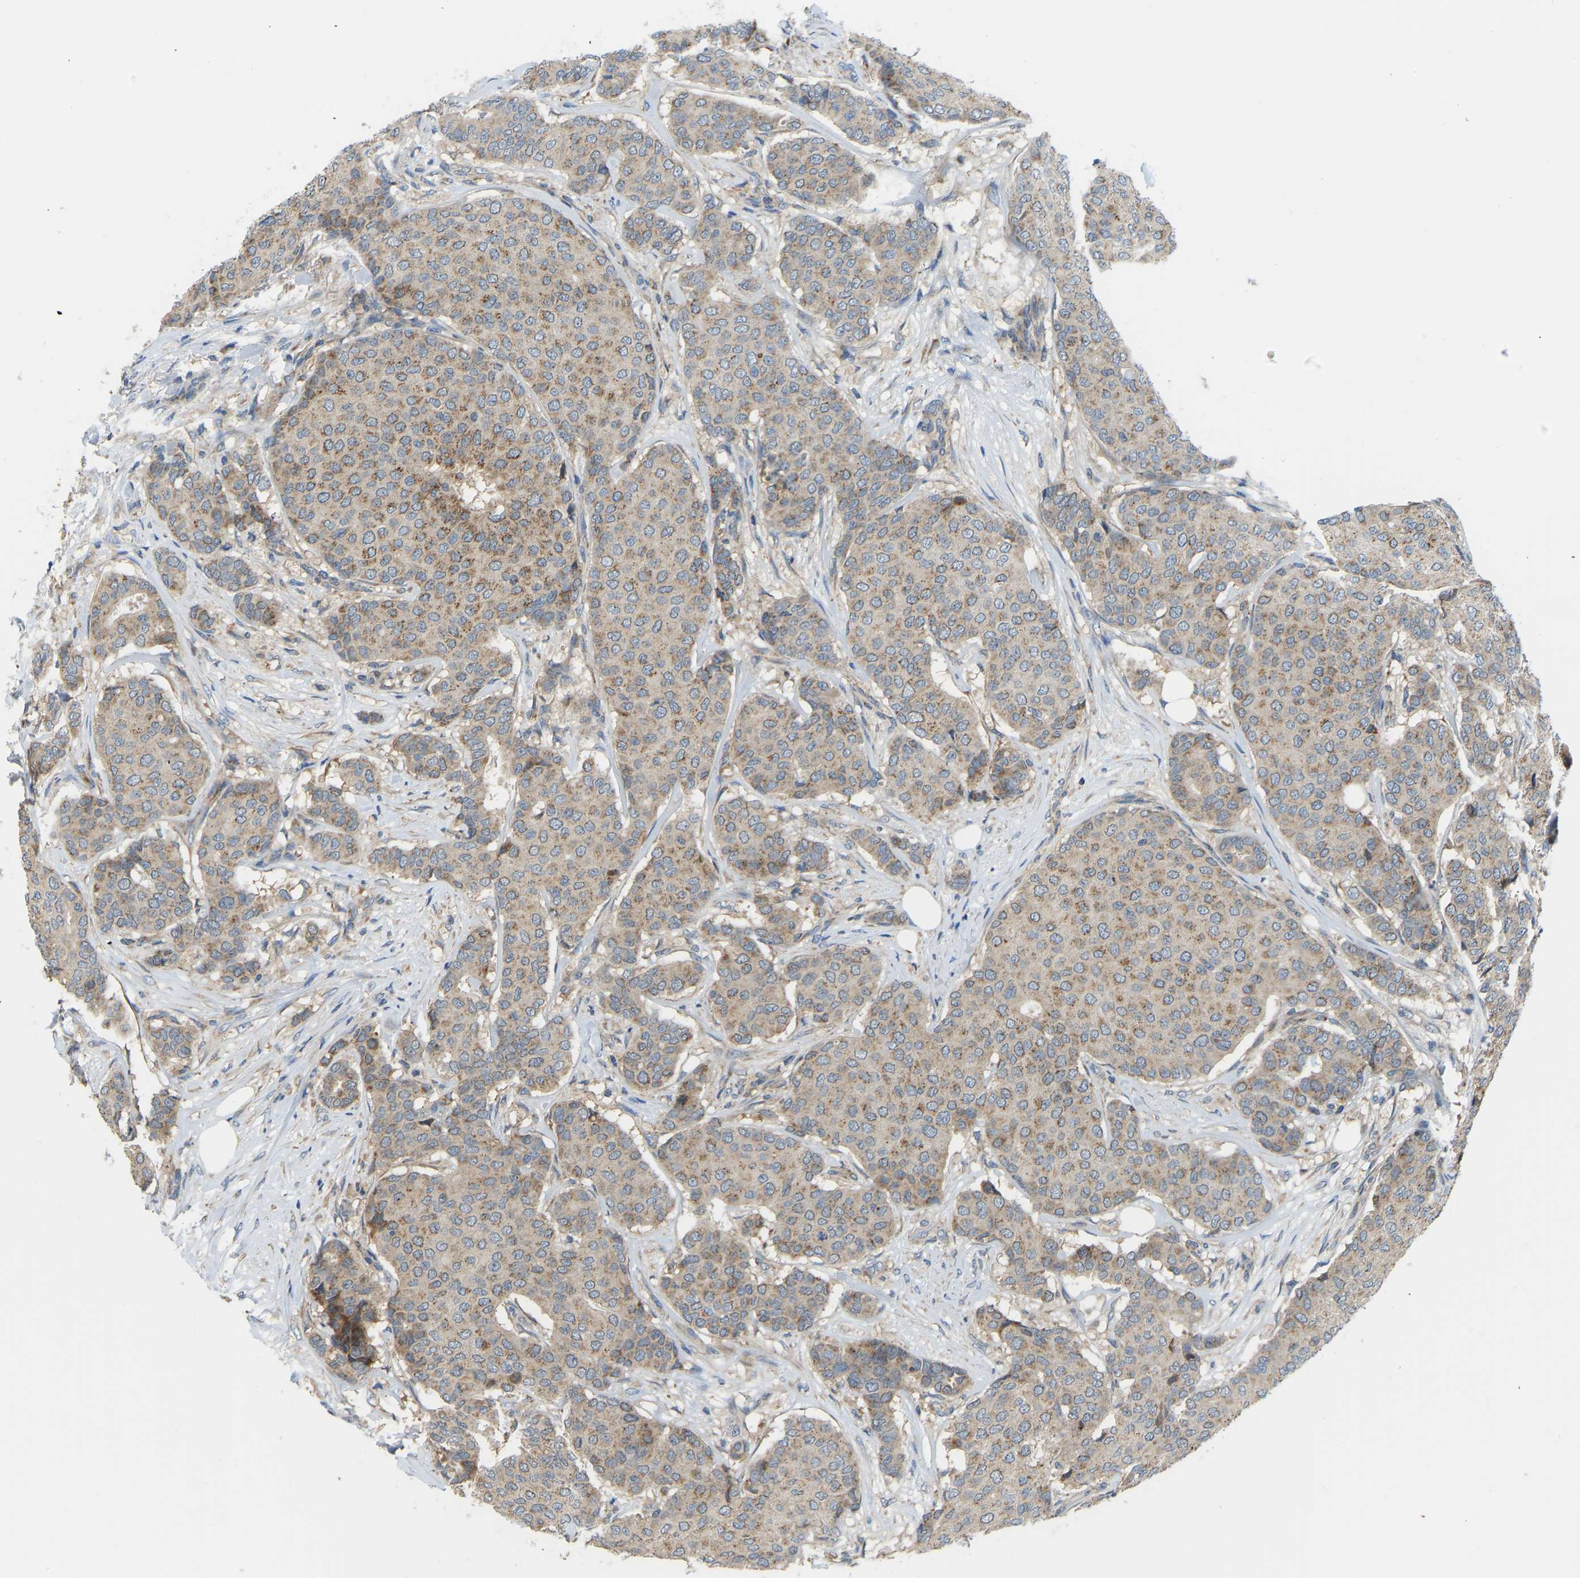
{"staining": {"intensity": "moderate", "quantity": ">75%", "location": "cytoplasmic/membranous"}, "tissue": "breast cancer", "cell_type": "Tumor cells", "image_type": "cancer", "snomed": [{"axis": "morphology", "description": "Duct carcinoma"}, {"axis": "topography", "description": "Breast"}], "caption": "About >75% of tumor cells in human intraductal carcinoma (breast) demonstrate moderate cytoplasmic/membranous protein positivity as visualized by brown immunohistochemical staining.", "gene": "RBP1", "patient": {"sex": "female", "age": 75}}